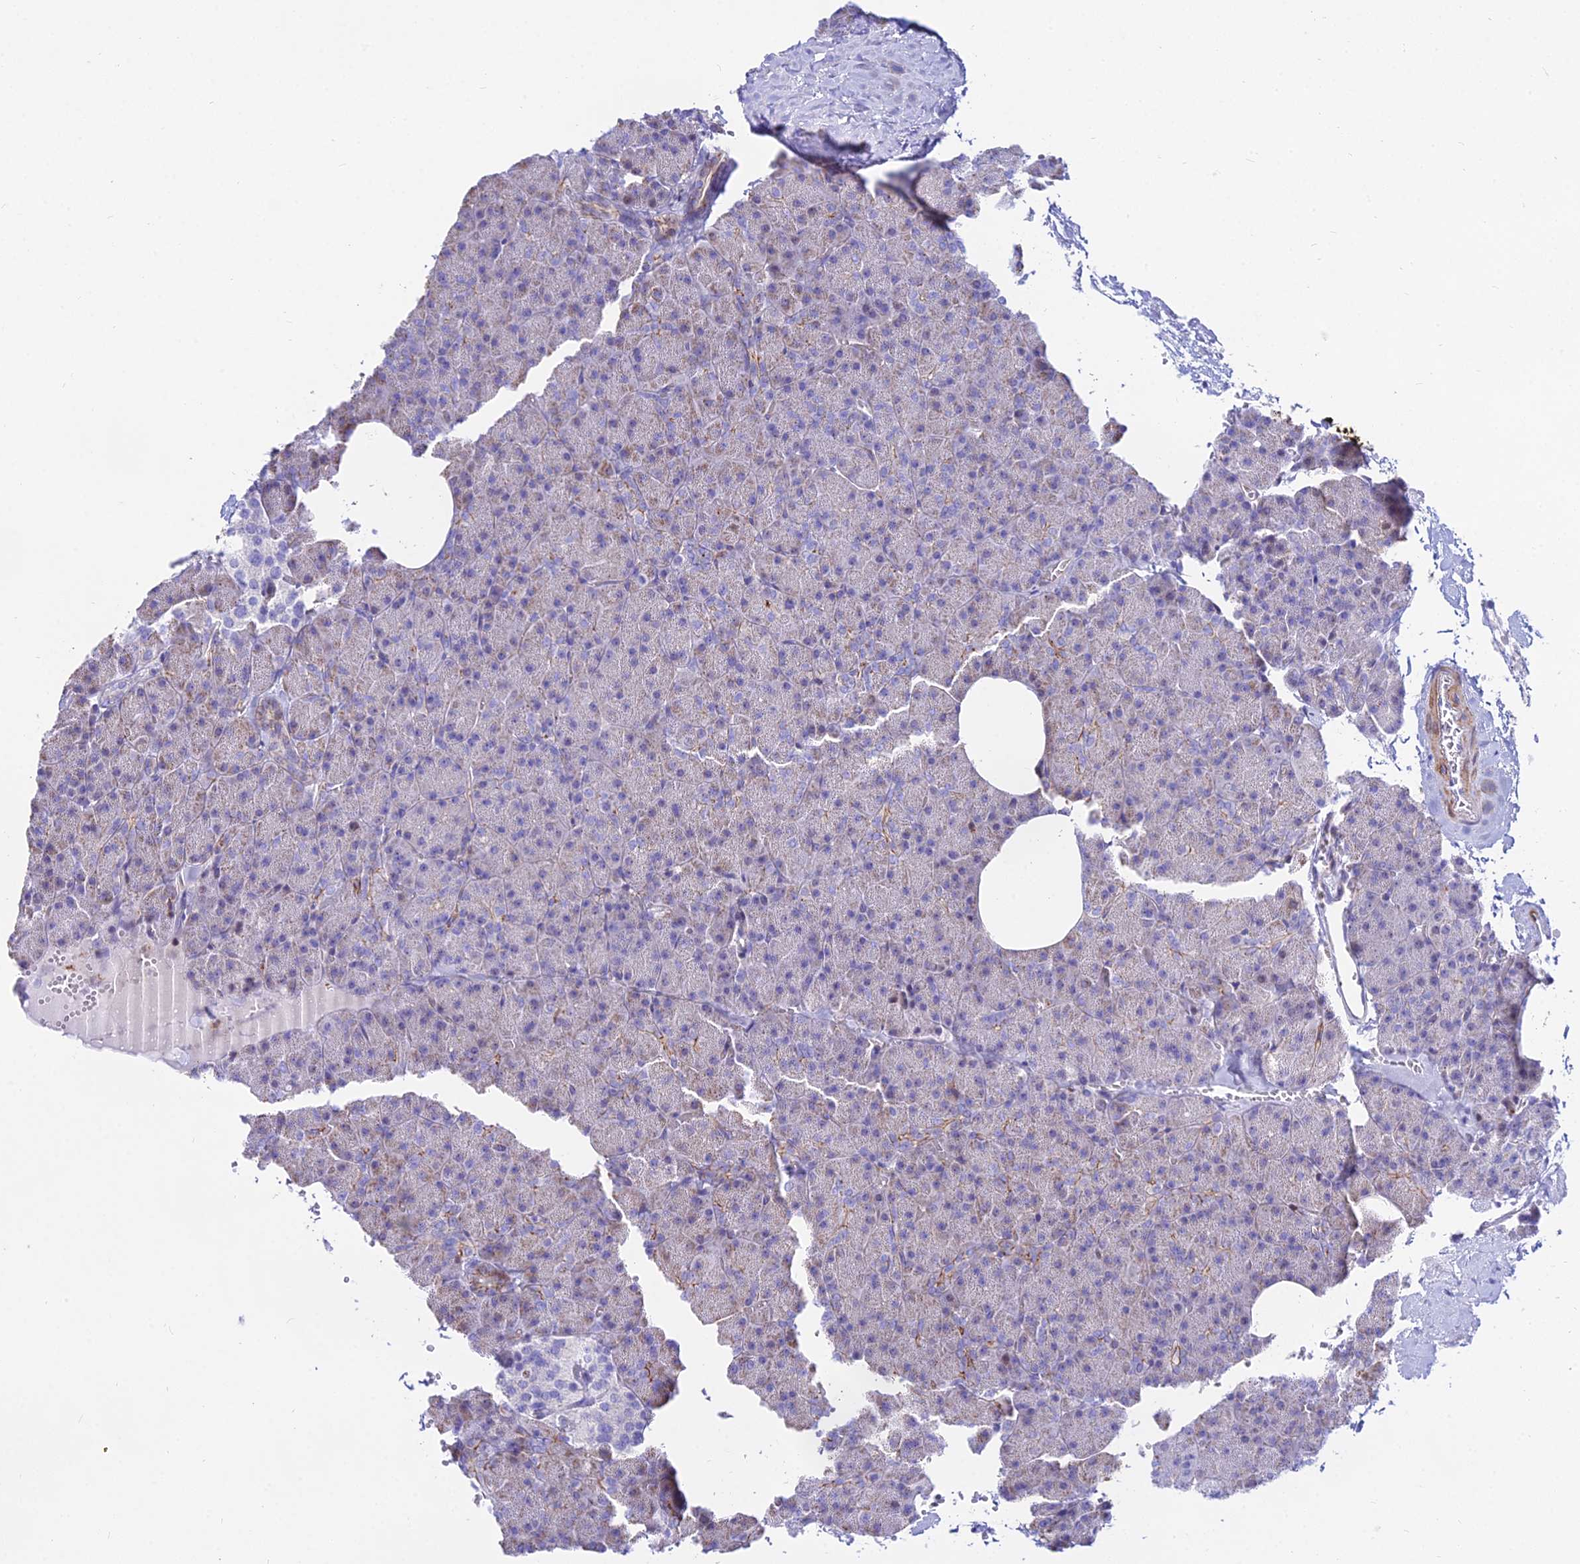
{"staining": {"intensity": "weak", "quantity": "<25%", "location": "cytoplasmic/membranous"}, "tissue": "pancreas", "cell_type": "Exocrine glandular cells", "image_type": "normal", "snomed": [{"axis": "morphology", "description": "Normal tissue, NOS"}, {"axis": "morphology", "description": "Carcinoid, malignant, NOS"}, {"axis": "topography", "description": "Pancreas"}], "caption": "IHC of unremarkable human pancreas exhibits no expression in exocrine glandular cells. Brightfield microscopy of immunohistochemistry (IHC) stained with DAB (brown) and hematoxylin (blue), captured at high magnification.", "gene": "DLX1", "patient": {"sex": "female", "age": 35}}